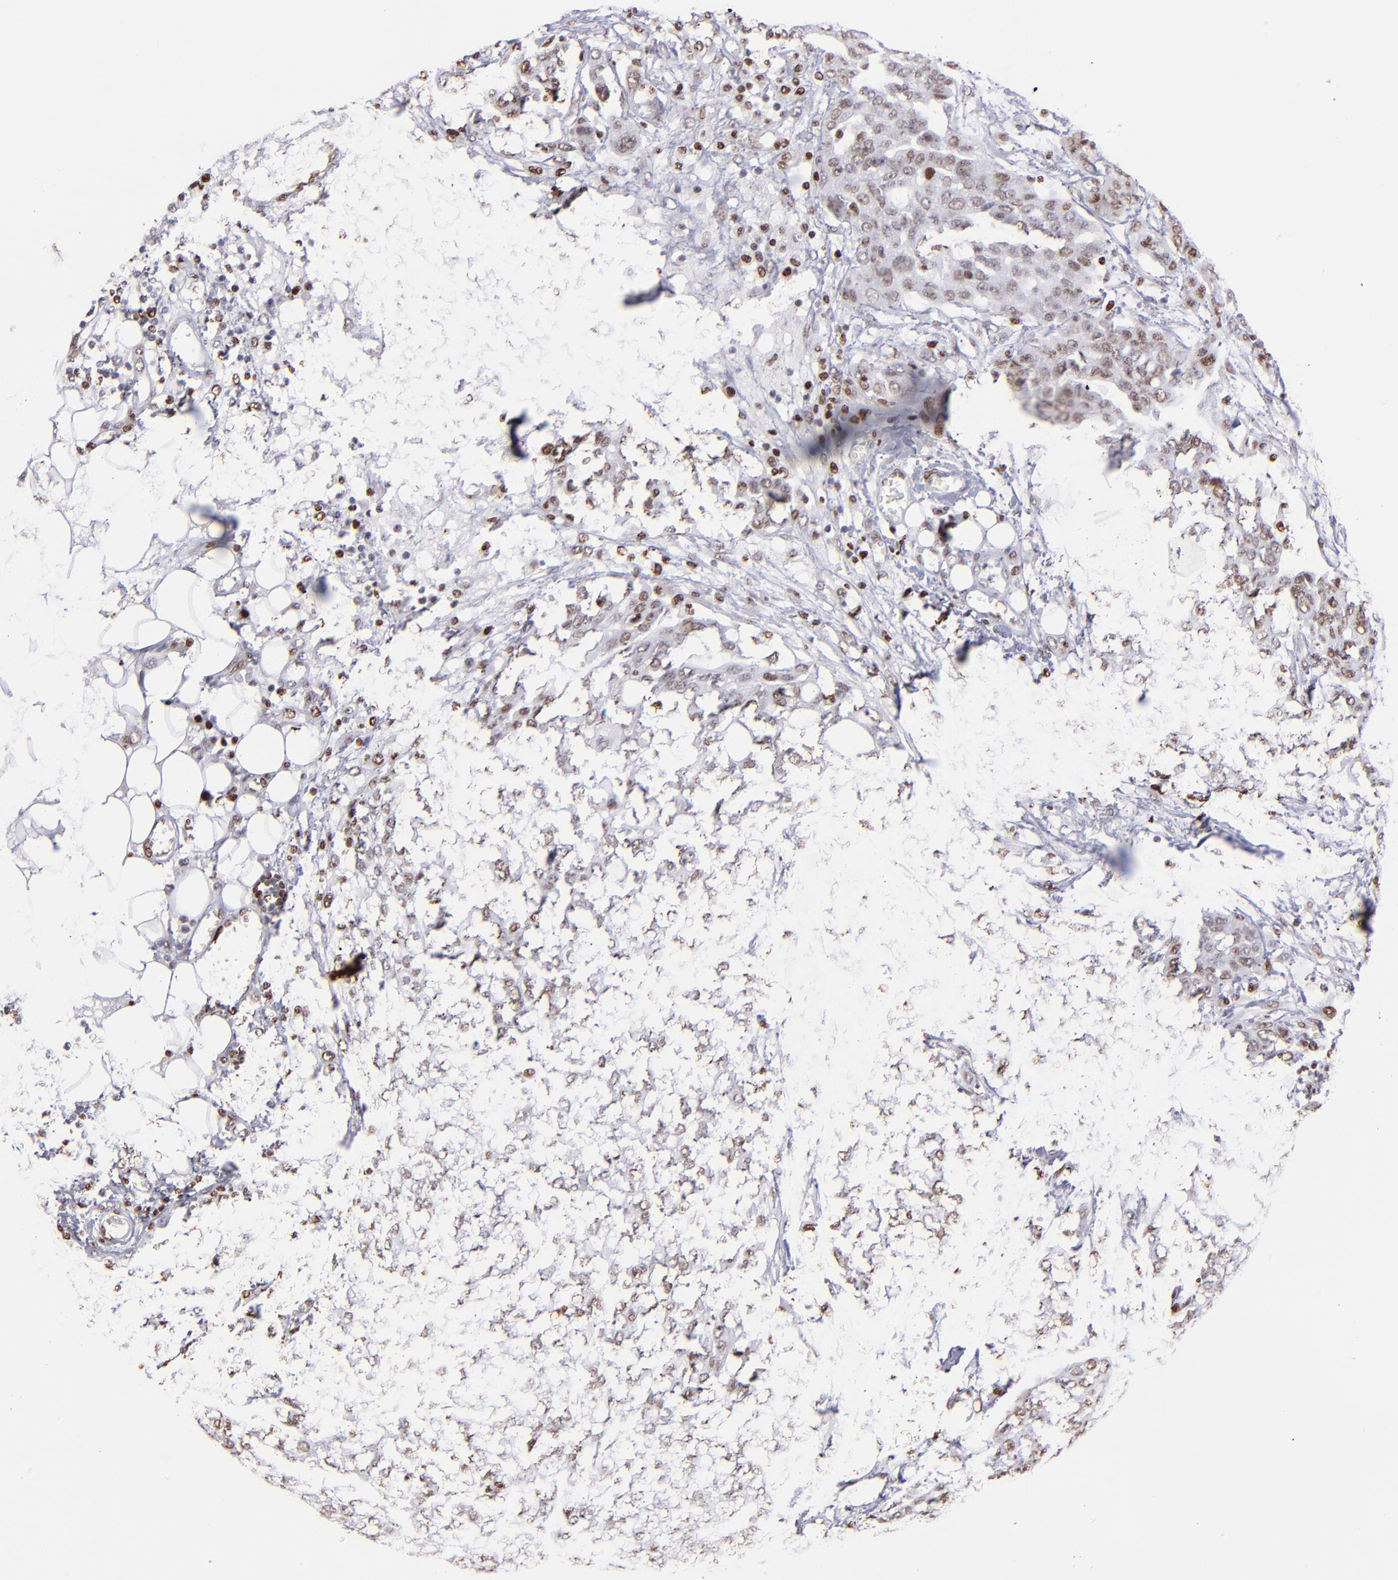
{"staining": {"intensity": "weak", "quantity": "25%-75%", "location": "nuclear"}, "tissue": "ovarian cancer", "cell_type": "Tumor cells", "image_type": "cancer", "snomed": [{"axis": "morphology", "description": "Cystadenocarcinoma, serous, NOS"}, {"axis": "topography", "description": "Soft tissue"}, {"axis": "topography", "description": "Ovary"}], "caption": "Human serous cystadenocarcinoma (ovarian) stained with a protein marker demonstrates weak staining in tumor cells.", "gene": "POLA1", "patient": {"sex": "female", "age": 57}}